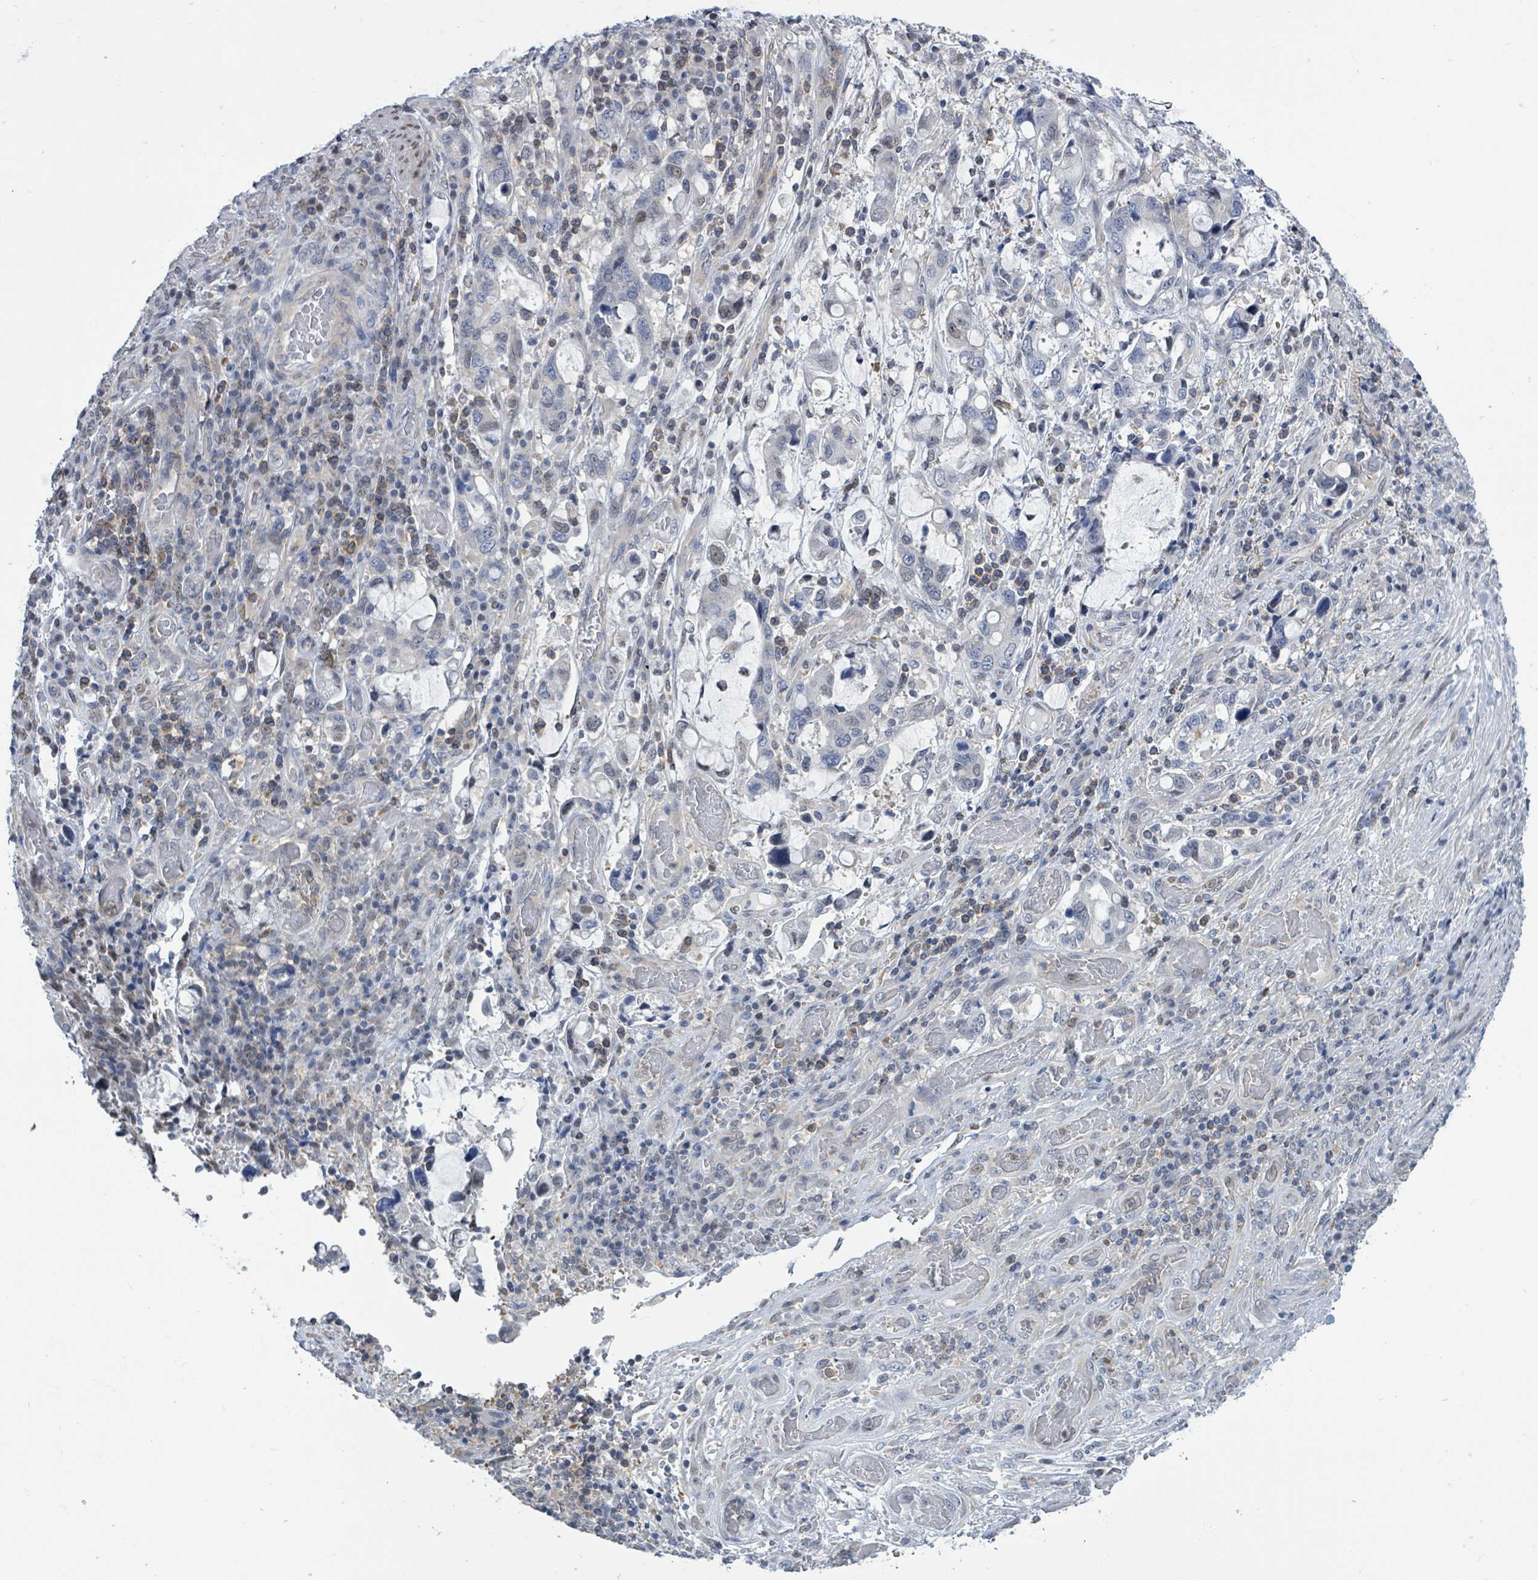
{"staining": {"intensity": "negative", "quantity": "none", "location": "none"}, "tissue": "stomach cancer", "cell_type": "Tumor cells", "image_type": "cancer", "snomed": [{"axis": "morphology", "description": "Adenocarcinoma, NOS"}, {"axis": "topography", "description": "Stomach, upper"}, {"axis": "topography", "description": "Stomach"}], "caption": "Histopathology image shows no protein staining in tumor cells of stomach adenocarcinoma tissue.", "gene": "DGKZ", "patient": {"sex": "male", "age": 62}}